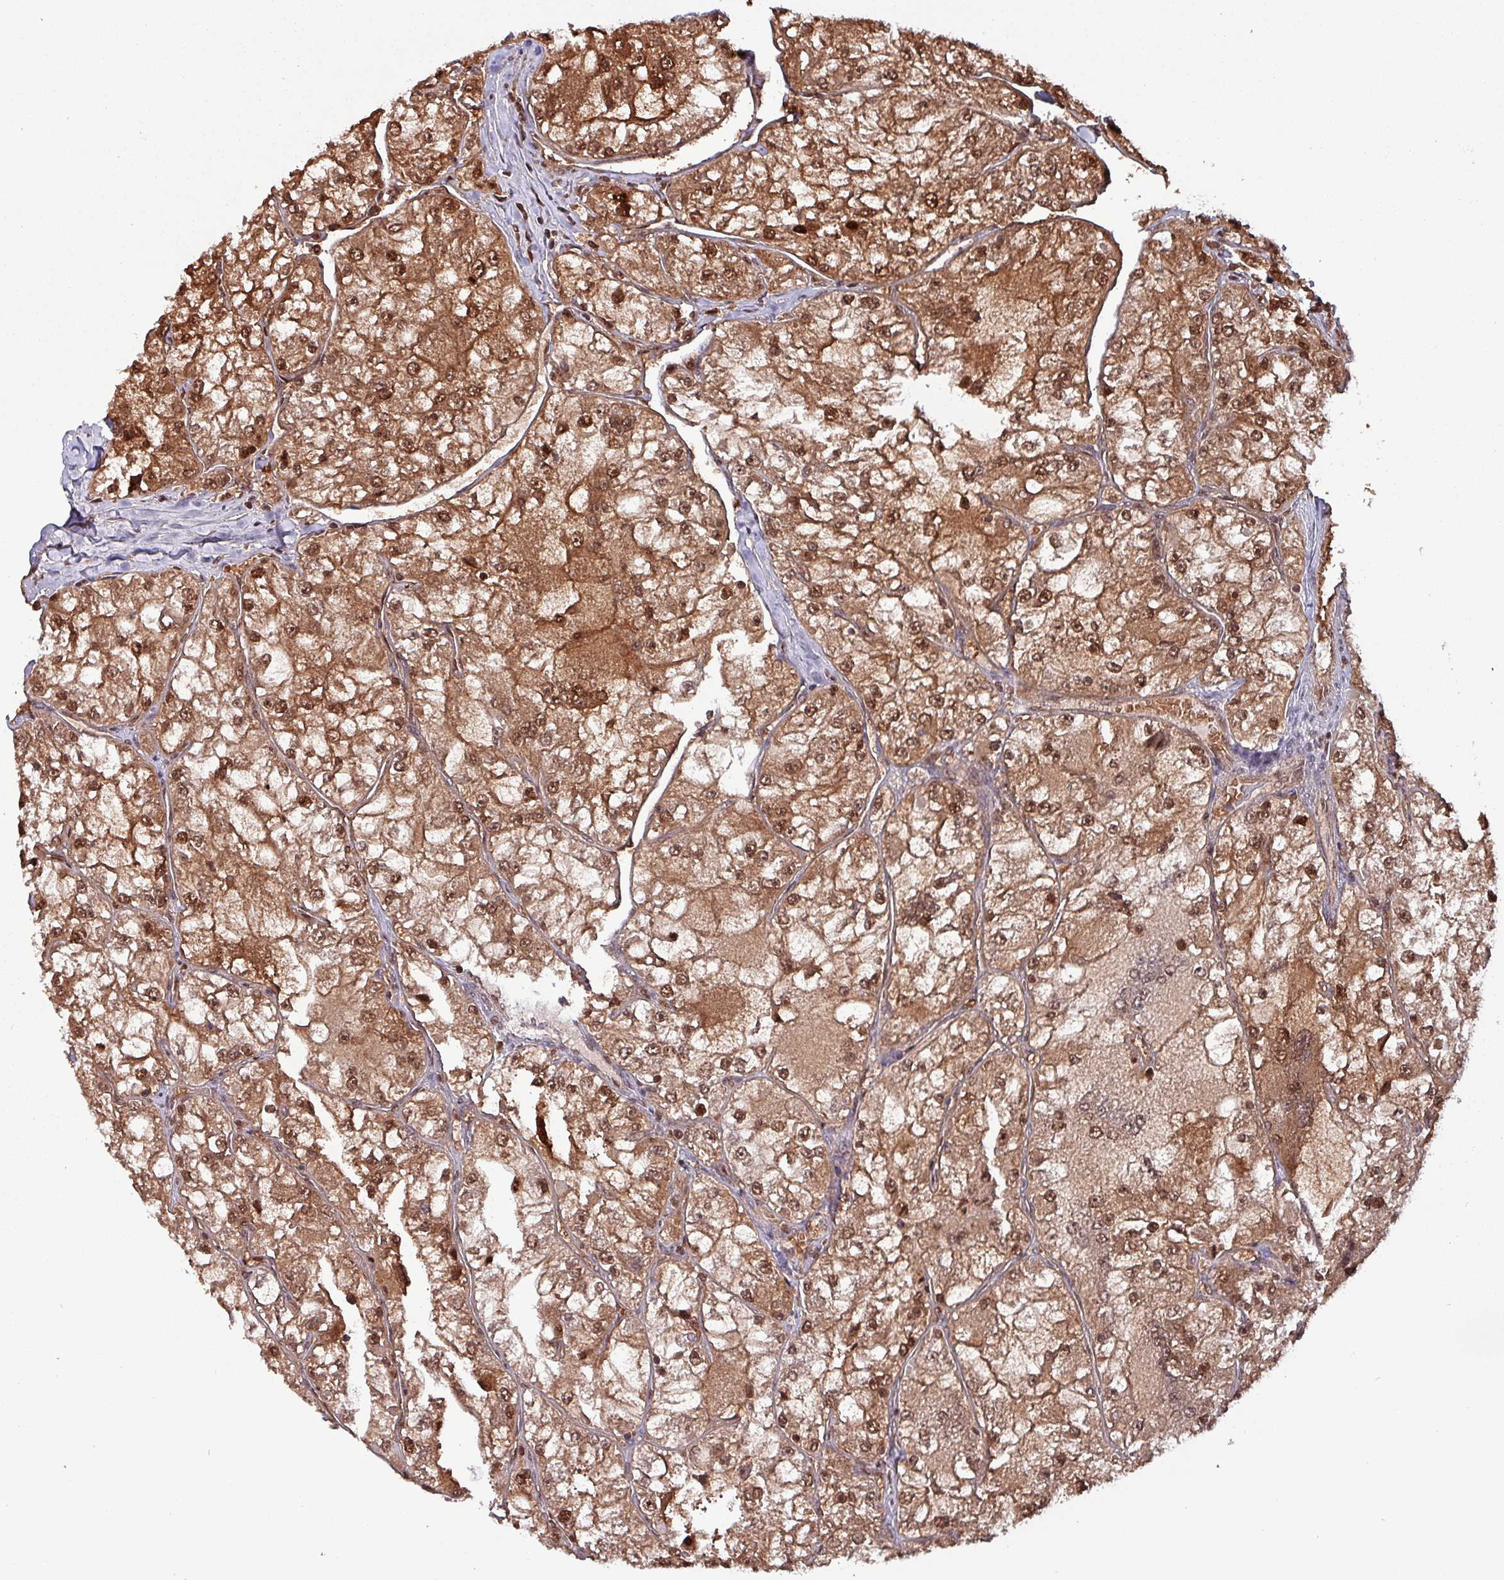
{"staining": {"intensity": "moderate", "quantity": ">75%", "location": "cytoplasmic/membranous,nuclear"}, "tissue": "renal cancer", "cell_type": "Tumor cells", "image_type": "cancer", "snomed": [{"axis": "morphology", "description": "Adenocarcinoma, NOS"}, {"axis": "topography", "description": "Kidney"}], "caption": "The histopathology image exhibits a brown stain indicating the presence of a protein in the cytoplasmic/membranous and nuclear of tumor cells in renal adenocarcinoma.", "gene": "PSMB8", "patient": {"sex": "female", "age": 72}}